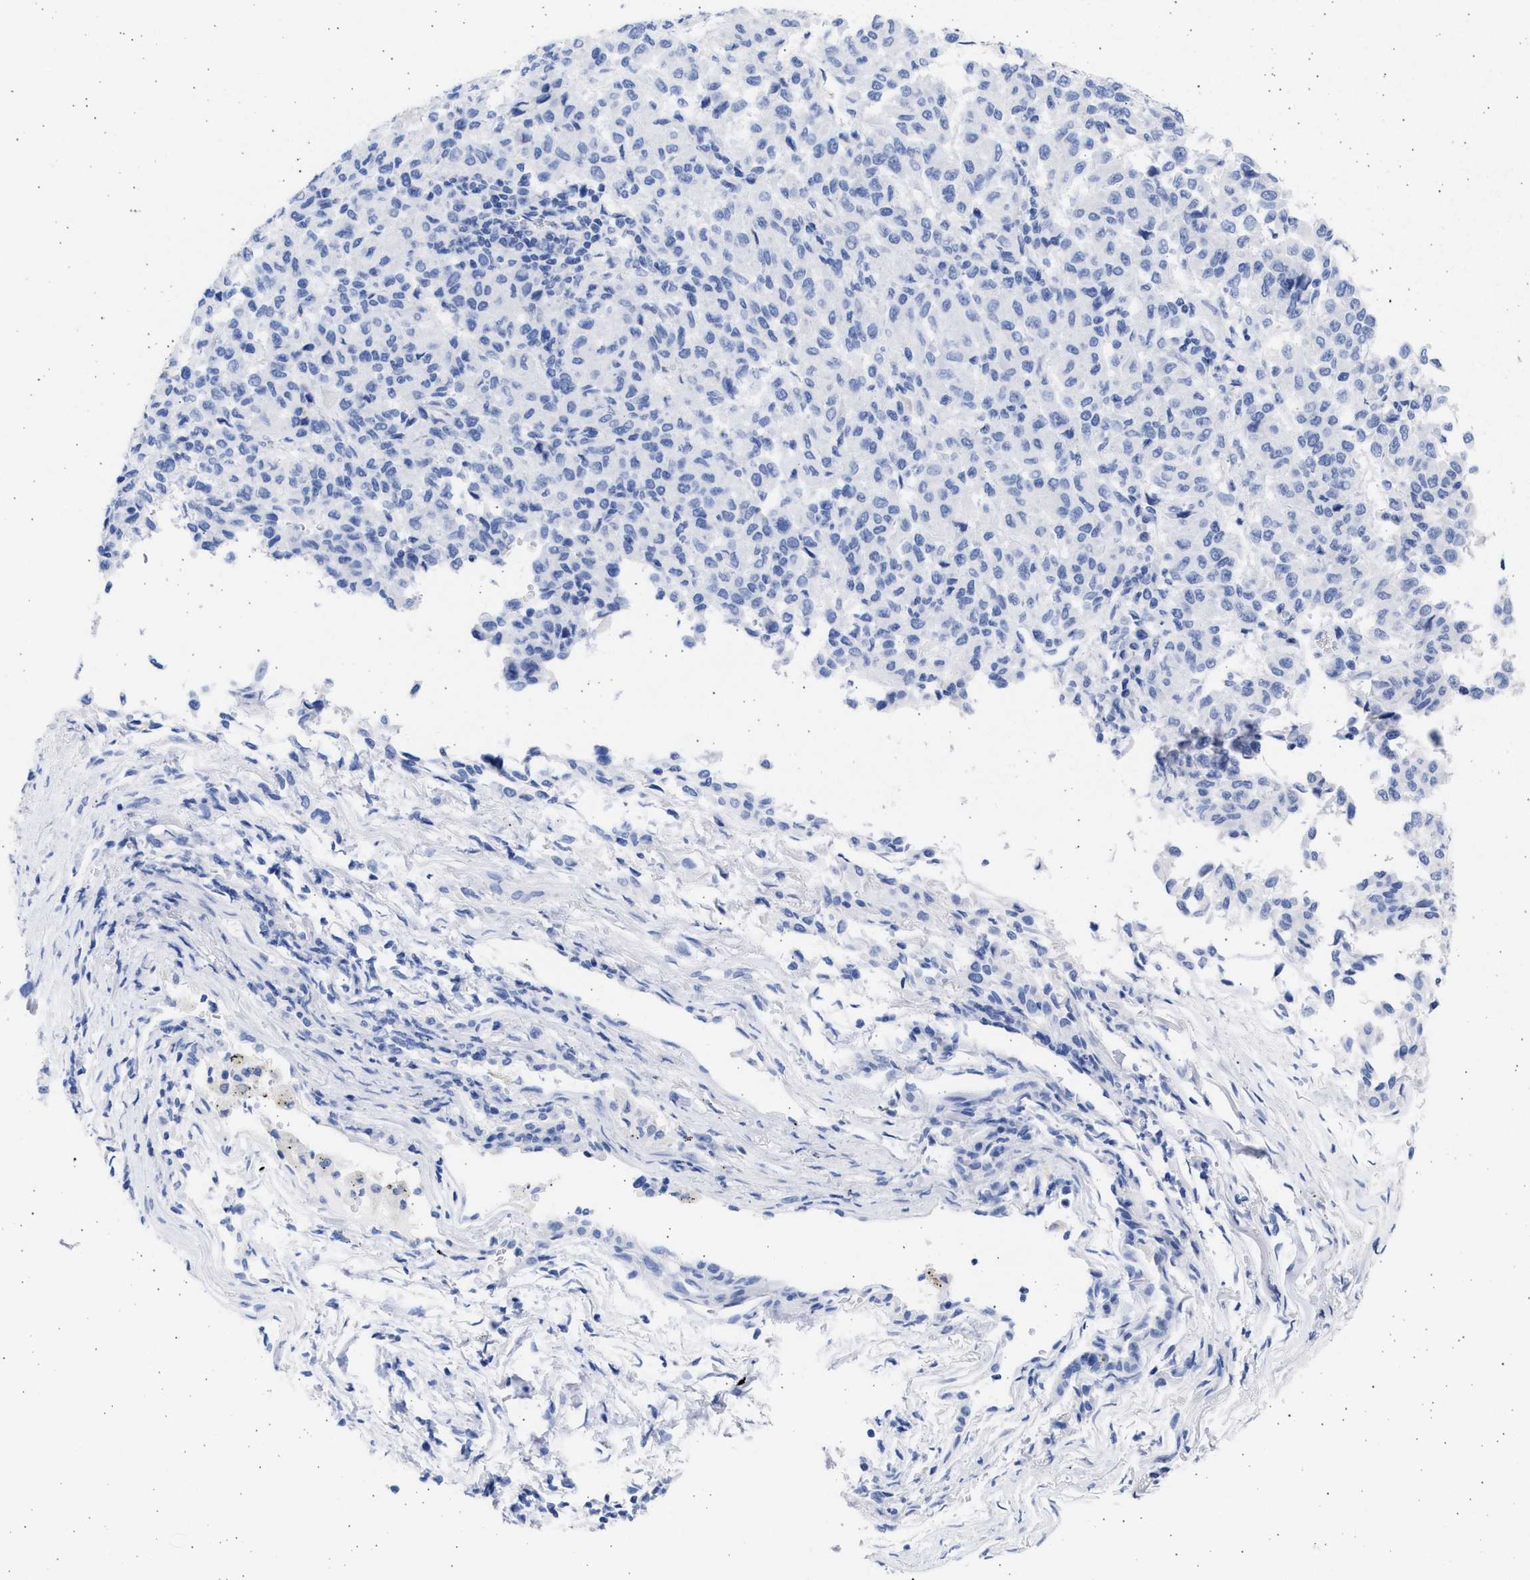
{"staining": {"intensity": "negative", "quantity": "none", "location": "none"}, "tissue": "melanoma", "cell_type": "Tumor cells", "image_type": "cancer", "snomed": [{"axis": "morphology", "description": "Malignant melanoma, Metastatic site"}, {"axis": "topography", "description": "Lung"}], "caption": "Malignant melanoma (metastatic site) stained for a protein using immunohistochemistry (IHC) shows no staining tumor cells.", "gene": "ALDOC", "patient": {"sex": "male", "age": 64}}